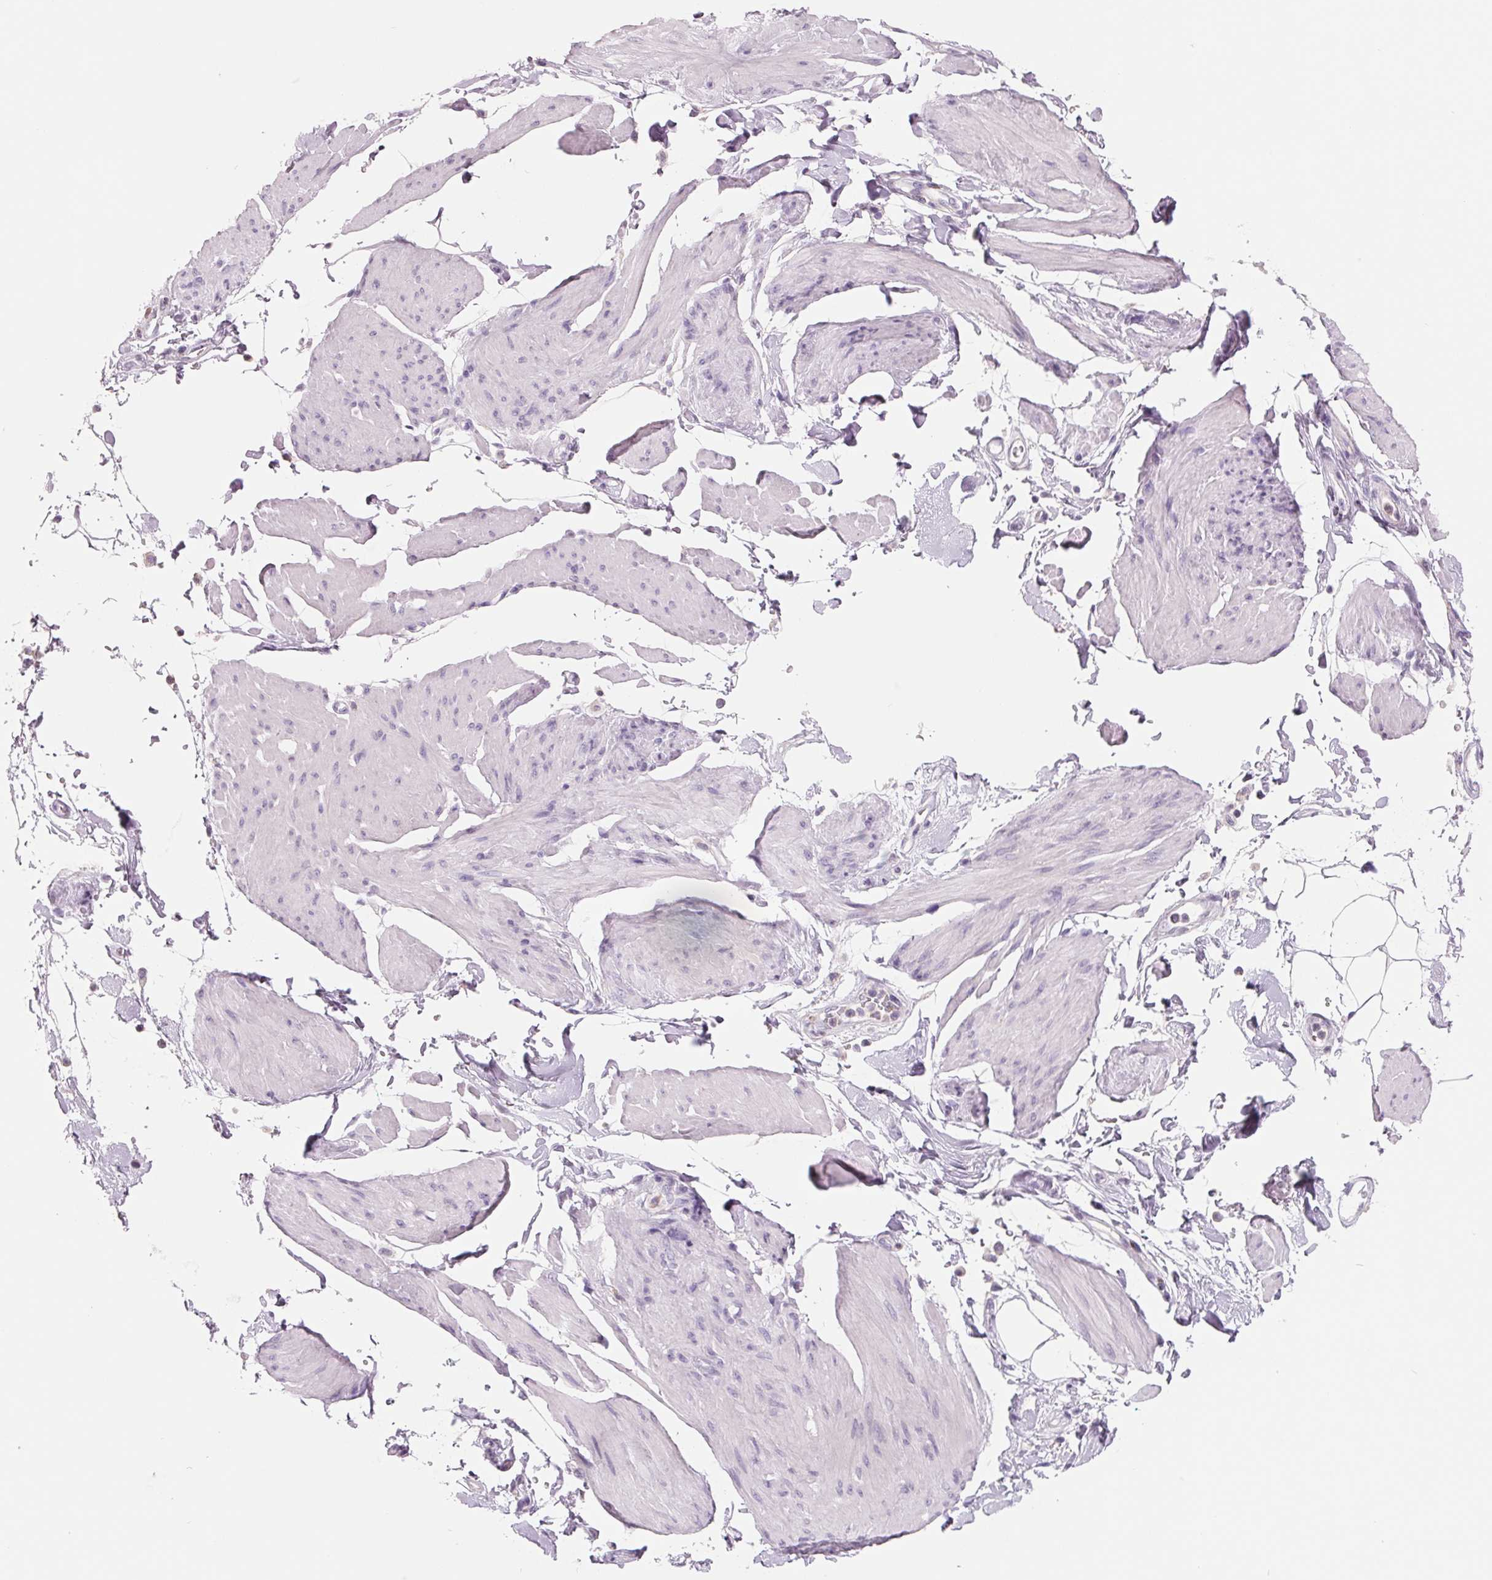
{"staining": {"intensity": "negative", "quantity": "none", "location": "none"}, "tissue": "smooth muscle", "cell_type": "Smooth muscle cells", "image_type": "normal", "snomed": [{"axis": "morphology", "description": "Normal tissue, NOS"}, {"axis": "topography", "description": "Adipose tissue"}, {"axis": "topography", "description": "Smooth muscle"}, {"axis": "topography", "description": "Peripheral nerve tissue"}], "caption": "Smooth muscle cells show no significant protein positivity in unremarkable smooth muscle. (DAB immunohistochemistry with hematoxylin counter stain).", "gene": "FTCD", "patient": {"sex": "male", "age": 83}}